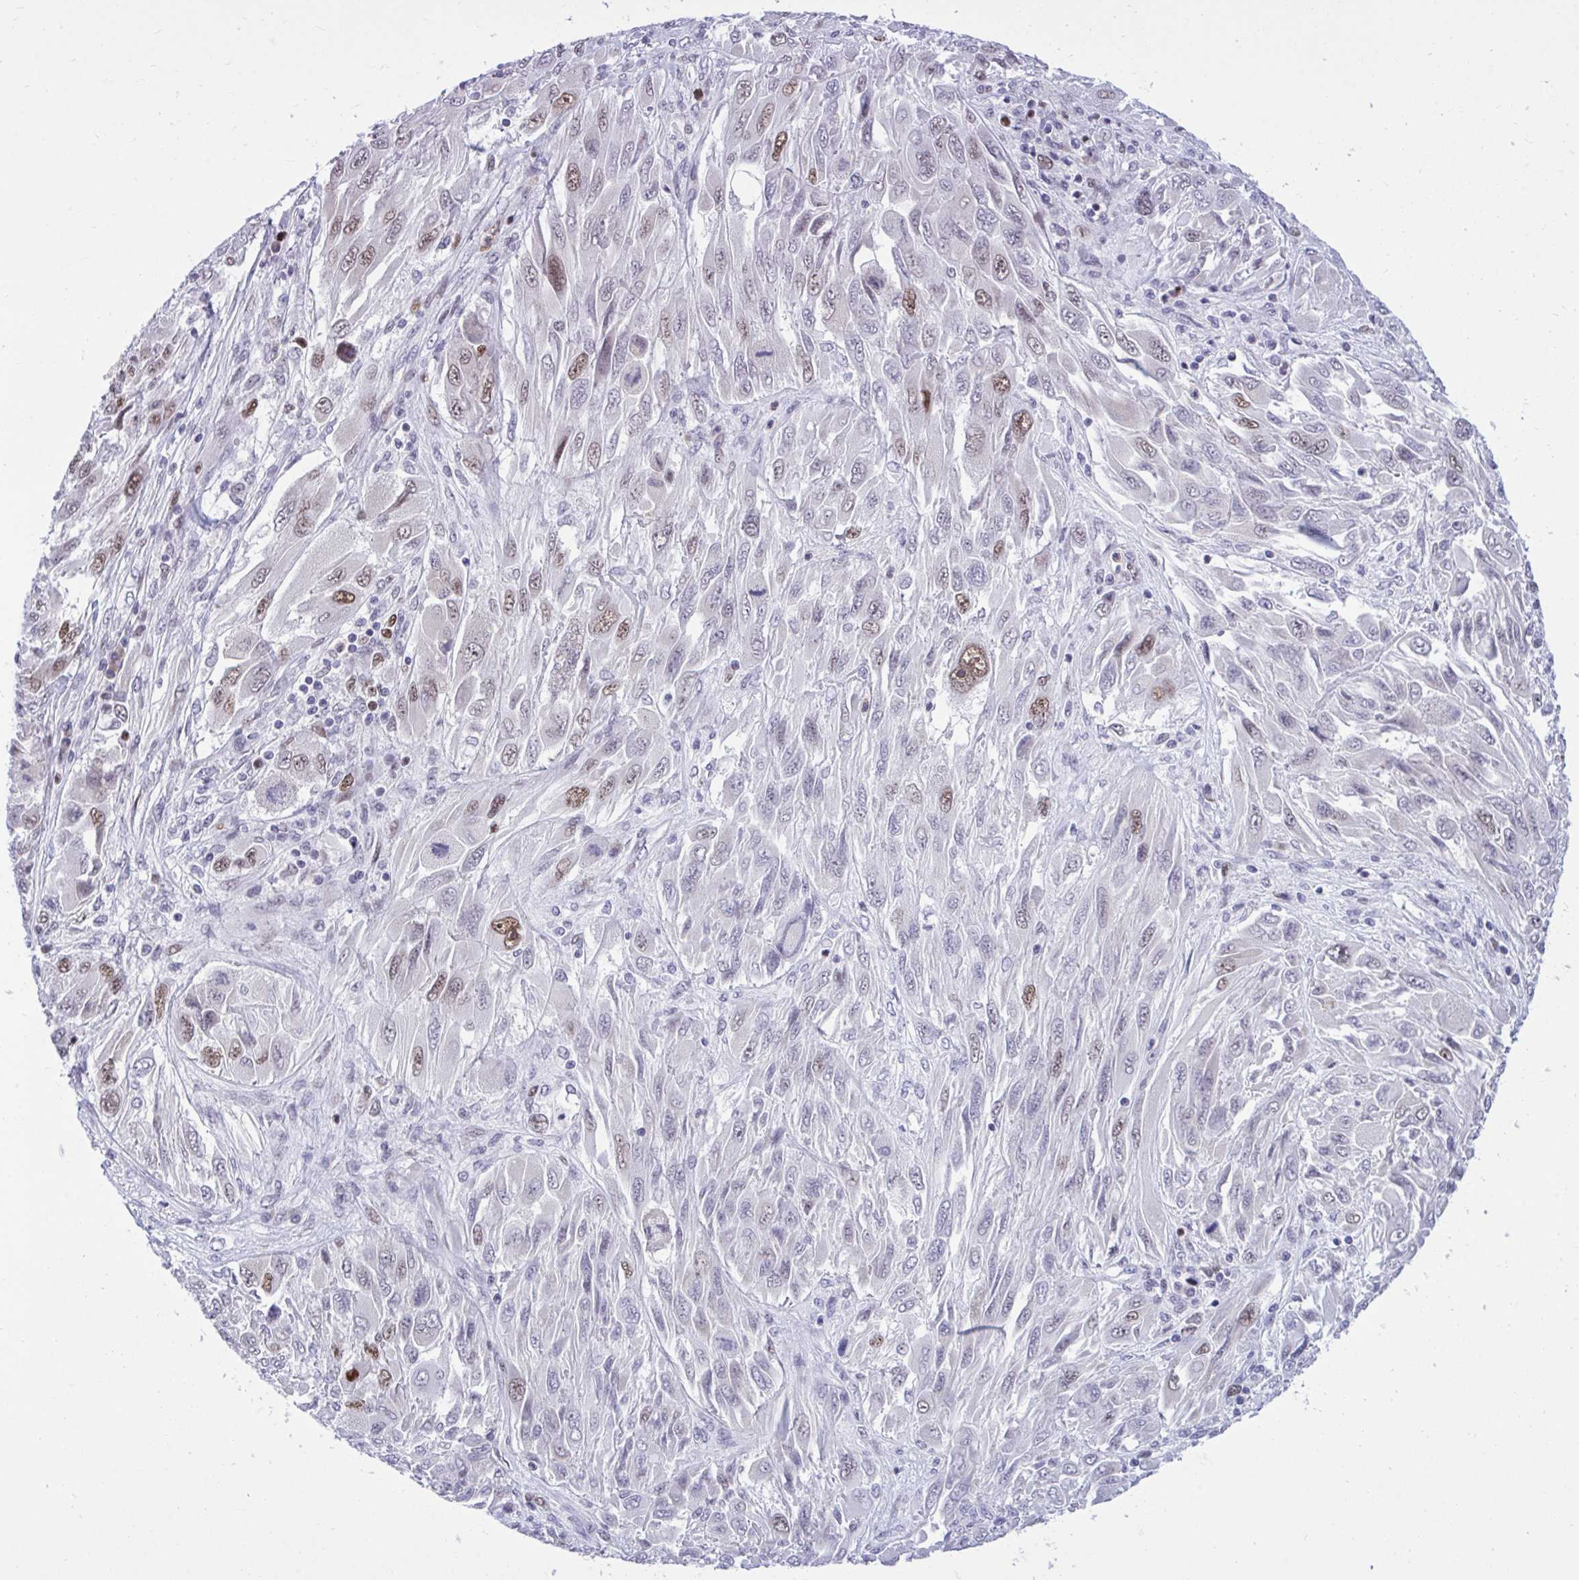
{"staining": {"intensity": "moderate", "quantity": "<25%", "location": "nuclear"}, "tissue": "melanoma", "cell_type": "Tumor cells", "image_type": "cancer", "snomed": [{"axis": "morphology", "description": "Malignant melanoma, NOS"}, {"axis": "topography", "description": "Skin"}], "caption": "Immunohistochemical staining of malignant melanoma shows moderate nuclear protein positivity in about <25% of tumor cells.", "gene": "C1QL2", "patient": {"sex": "female", "age": 91}}